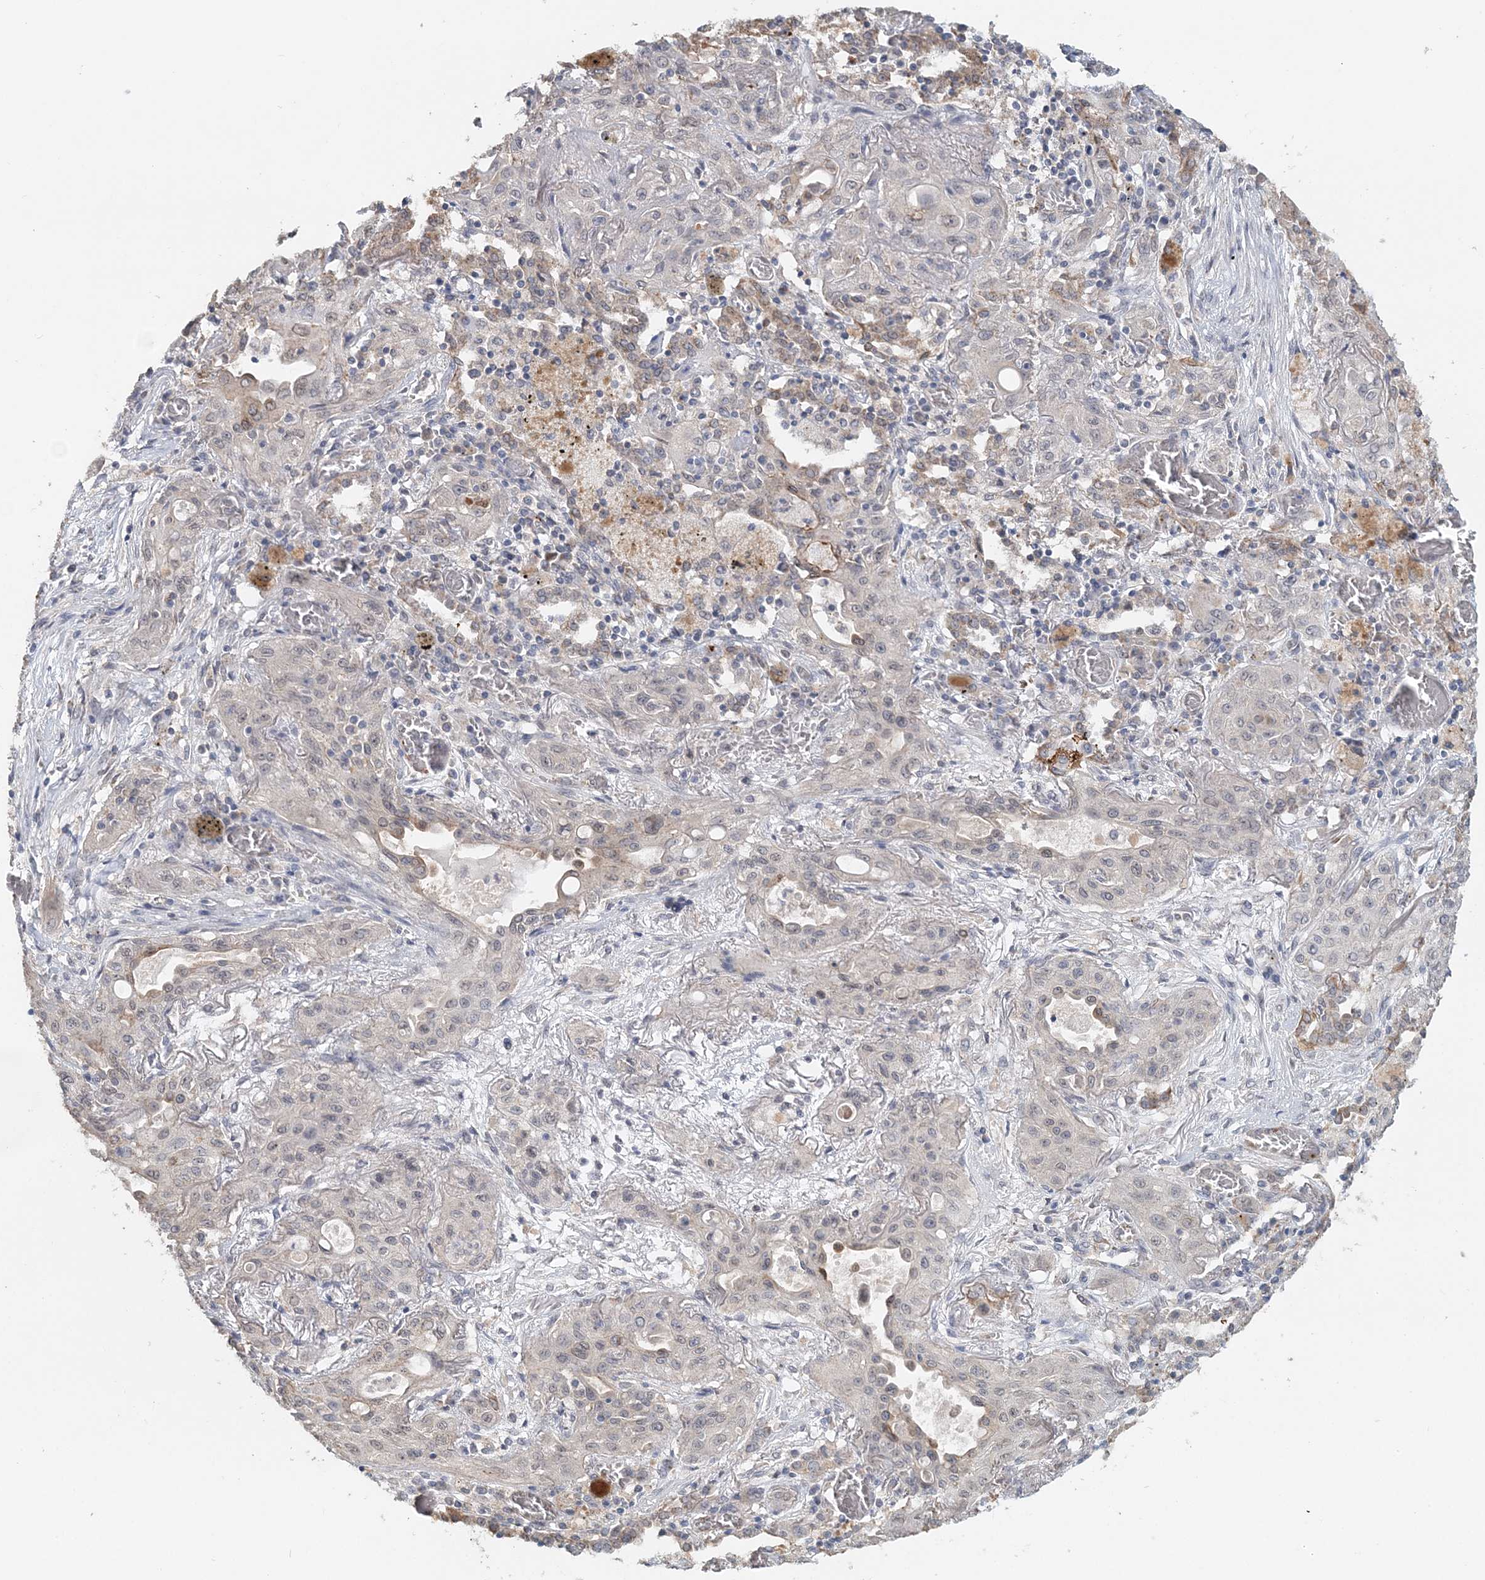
{"staining": {"intensity": "negative", "quantity": "none", "location": "none"}, "tissue": "lung cancer", "cell_type": "Tumor cells", "image_type": "cancer", "snomed": [{"axis": "morphology", "description": "Squamous cell carcinoma, NOS"}, {"axis": "topography", "description": "Lung"}], "caption": "This is an immunohistochemistry photomicrograph of human lung cancer (squamous cell carcinoma). There is no positivity in tumor cells.", "gene": "FBXO38", "patient": {"sex": "female", "age": 47}}